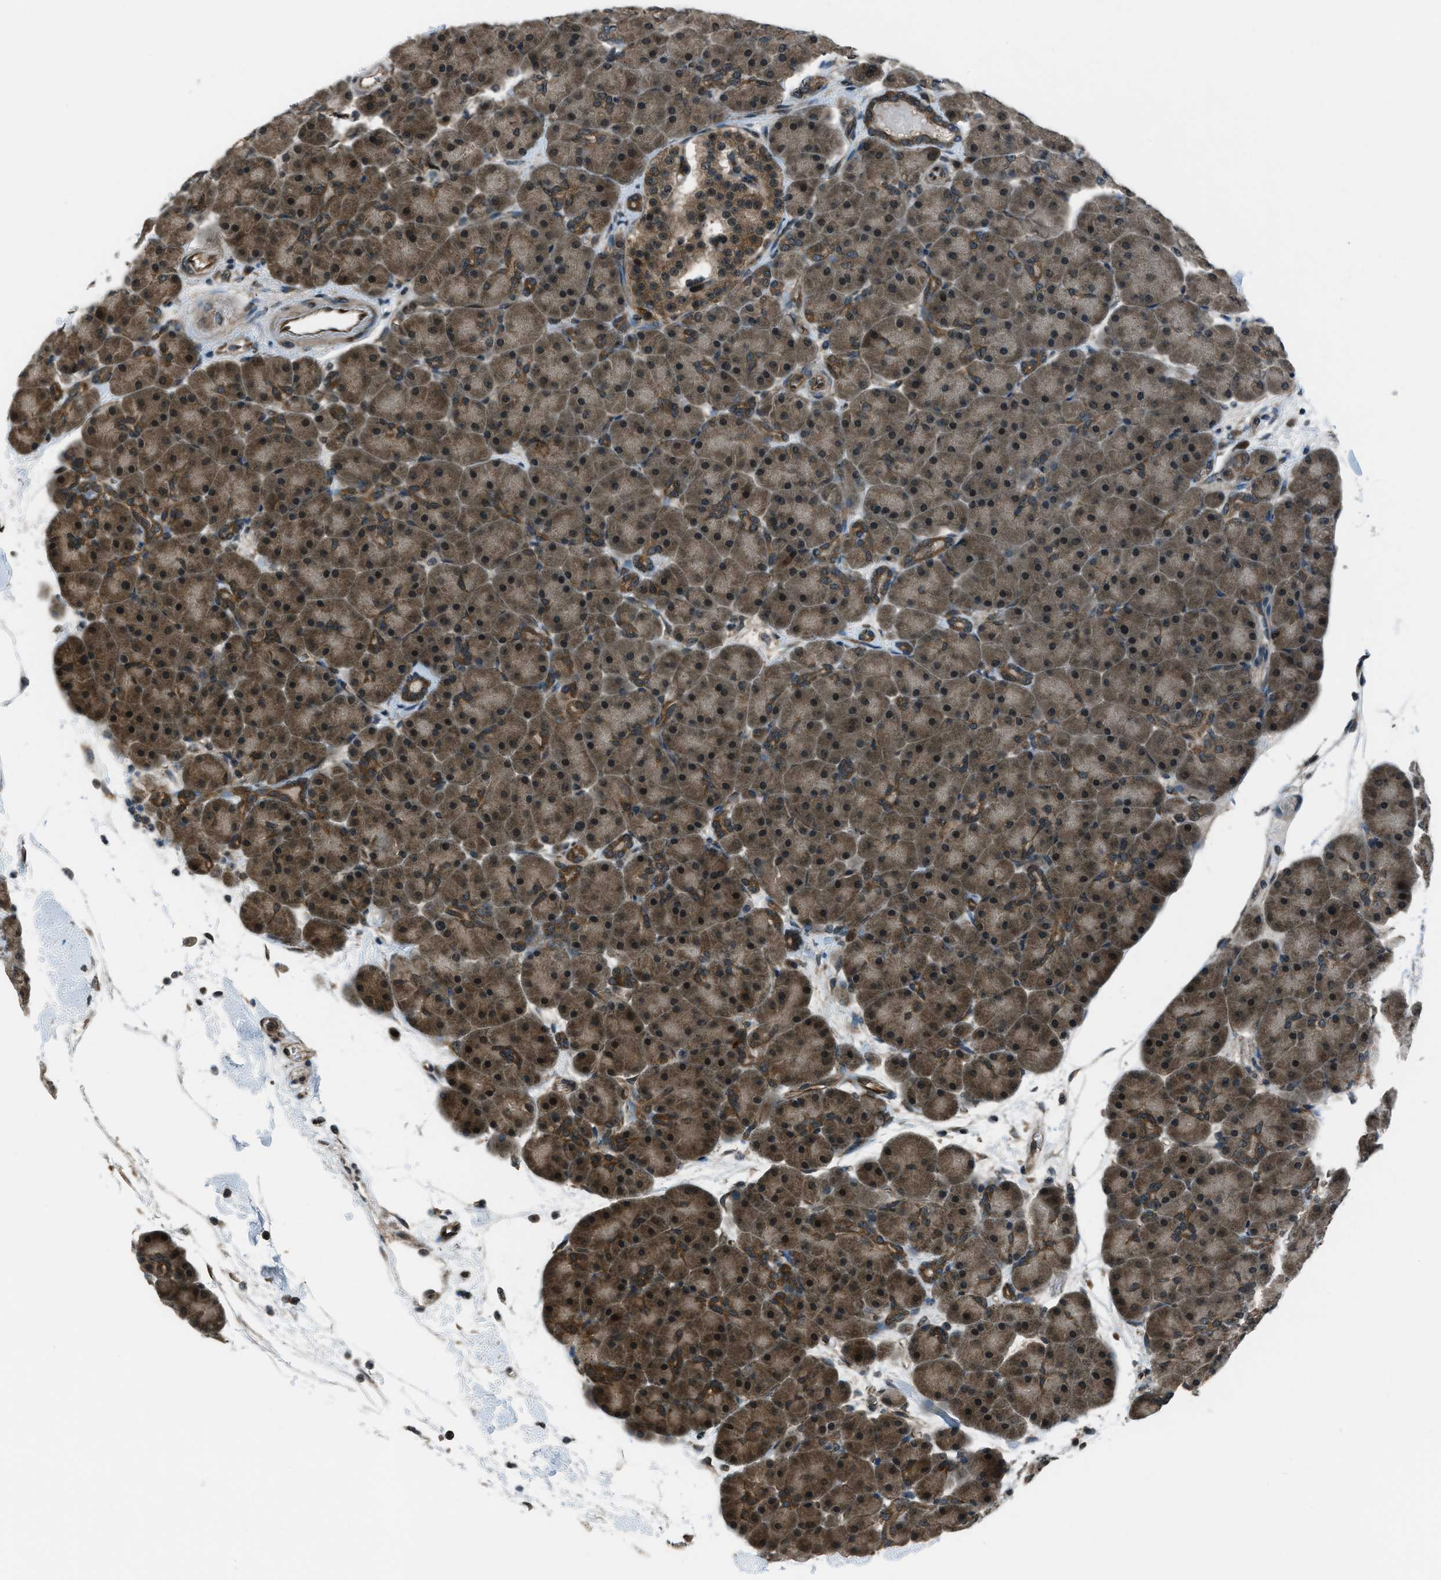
{"staining": {"intensity": "moderate", "quantity": ">75%", "location": "cytoplasmic/membranous,nuclear"}, "tissue": "pancreas", "cell_type": "Exocrine glandular cells", "image_type": "normal", "snomed": [{"axis": "morphology", "description": "Normal tissue, NOS"}, {"axis": "topography", "description": "Pancreas"}], "caption": "This micrograph exhibits immunohistochemistry (IHC) staining of benign pancreas, with medium moderate cytoplasmic/membranous,nuclear expression in approximately >75% of exocrine glandular cells.", "gene": "ASAP2", "patient": {"sex": "male", "age": 66}}